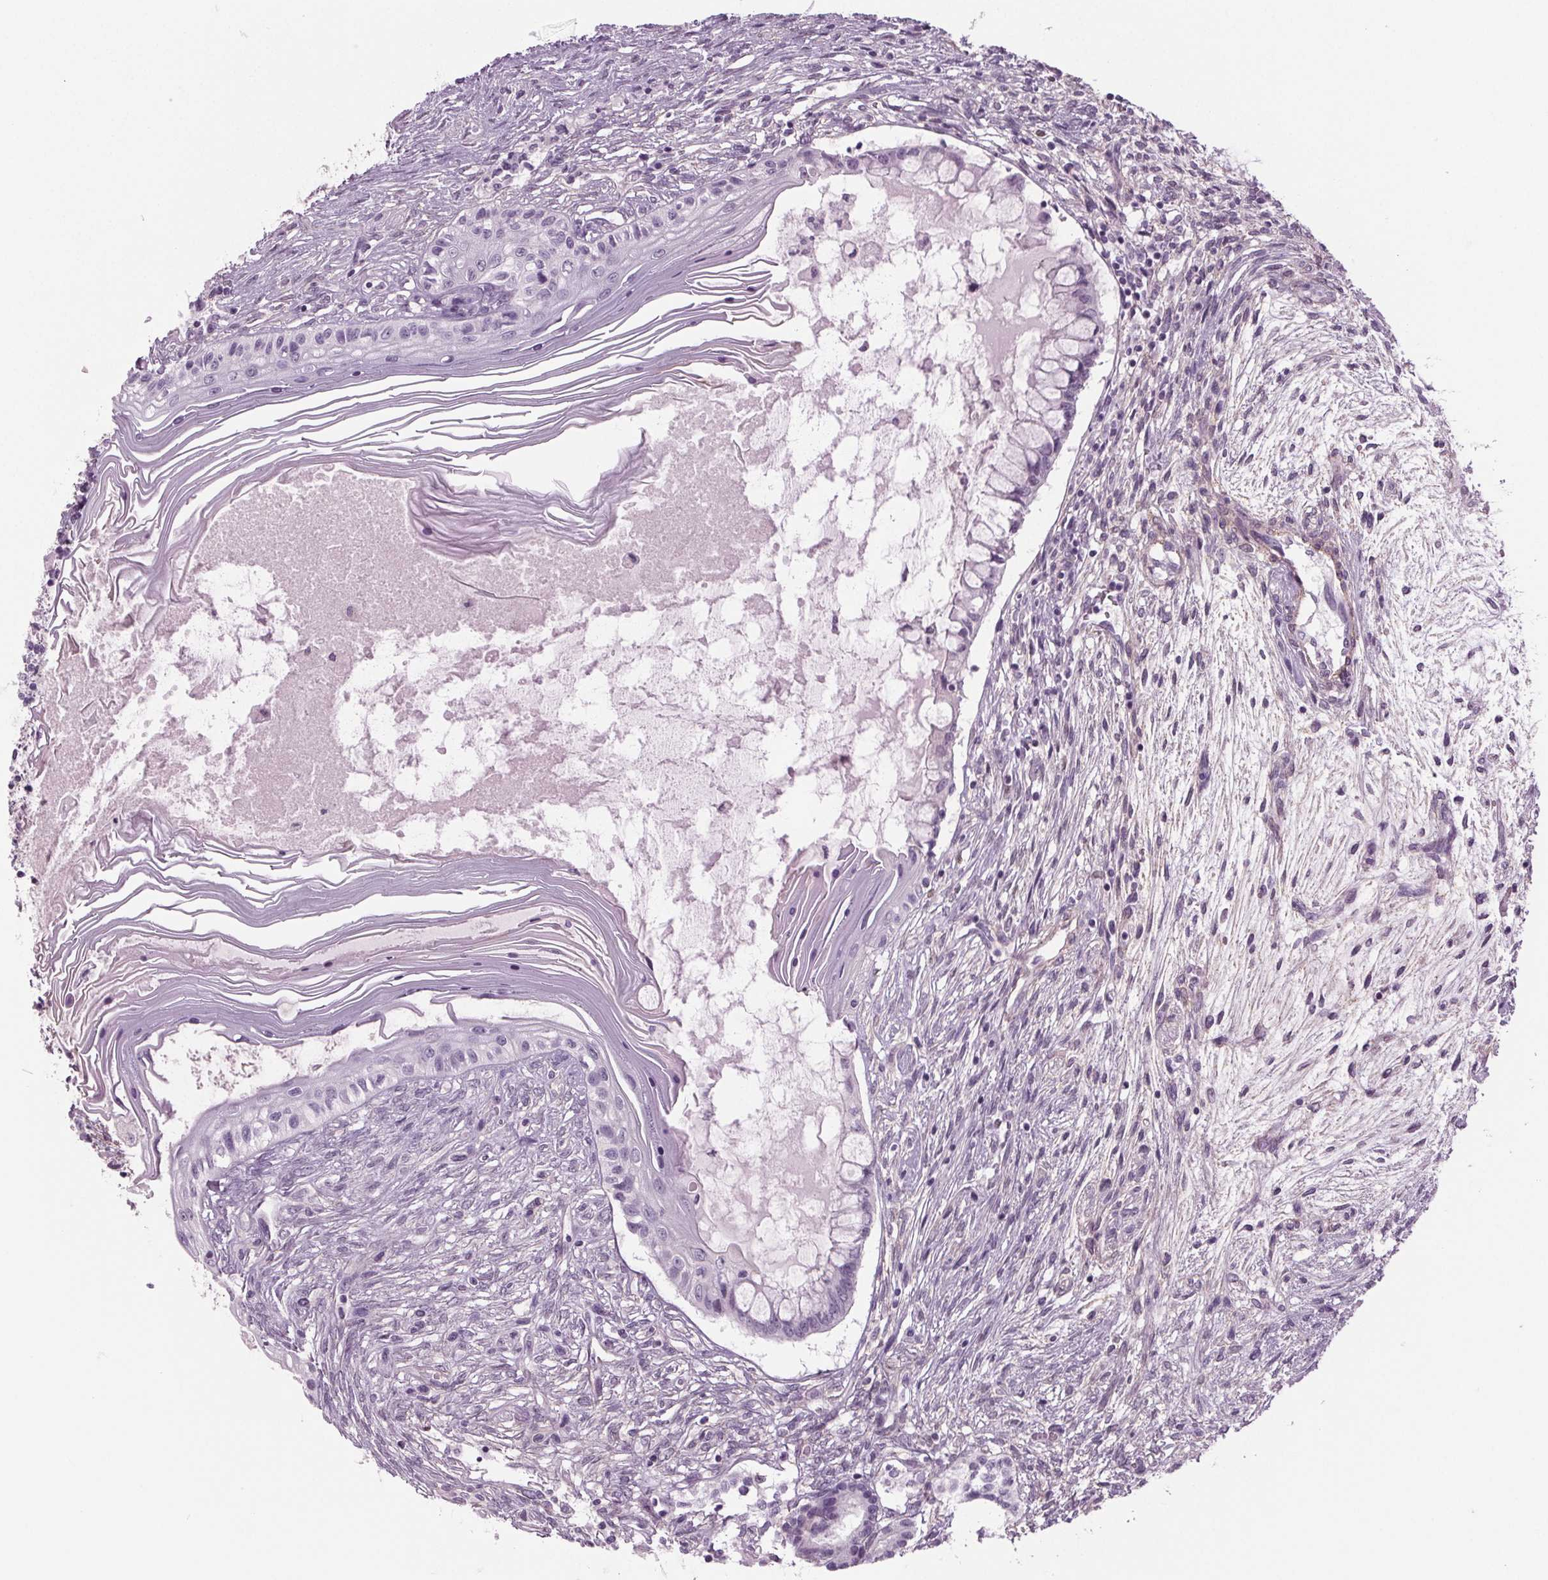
{"staining": {"intensity": "negative", "quantity": "none", "location": "none"}, "tissue": "testis cancer", "cell_type": "Tumor cells", "image_type": "cancer", "snomed": [{"axis": "morphology", "description": "Carcinoma, Embryonal, NOS"}, {"axis": "topography", "description": "Testis"}], "caption": "There is no significant staining in tumor cells of testis cancer. (DAB (3,3'-diaminobenzidine) IHC visualized using brightfield microscopy, high magnification).", "gene": "BHLHE22", "patient": {"sex": "male", "age": 37}}